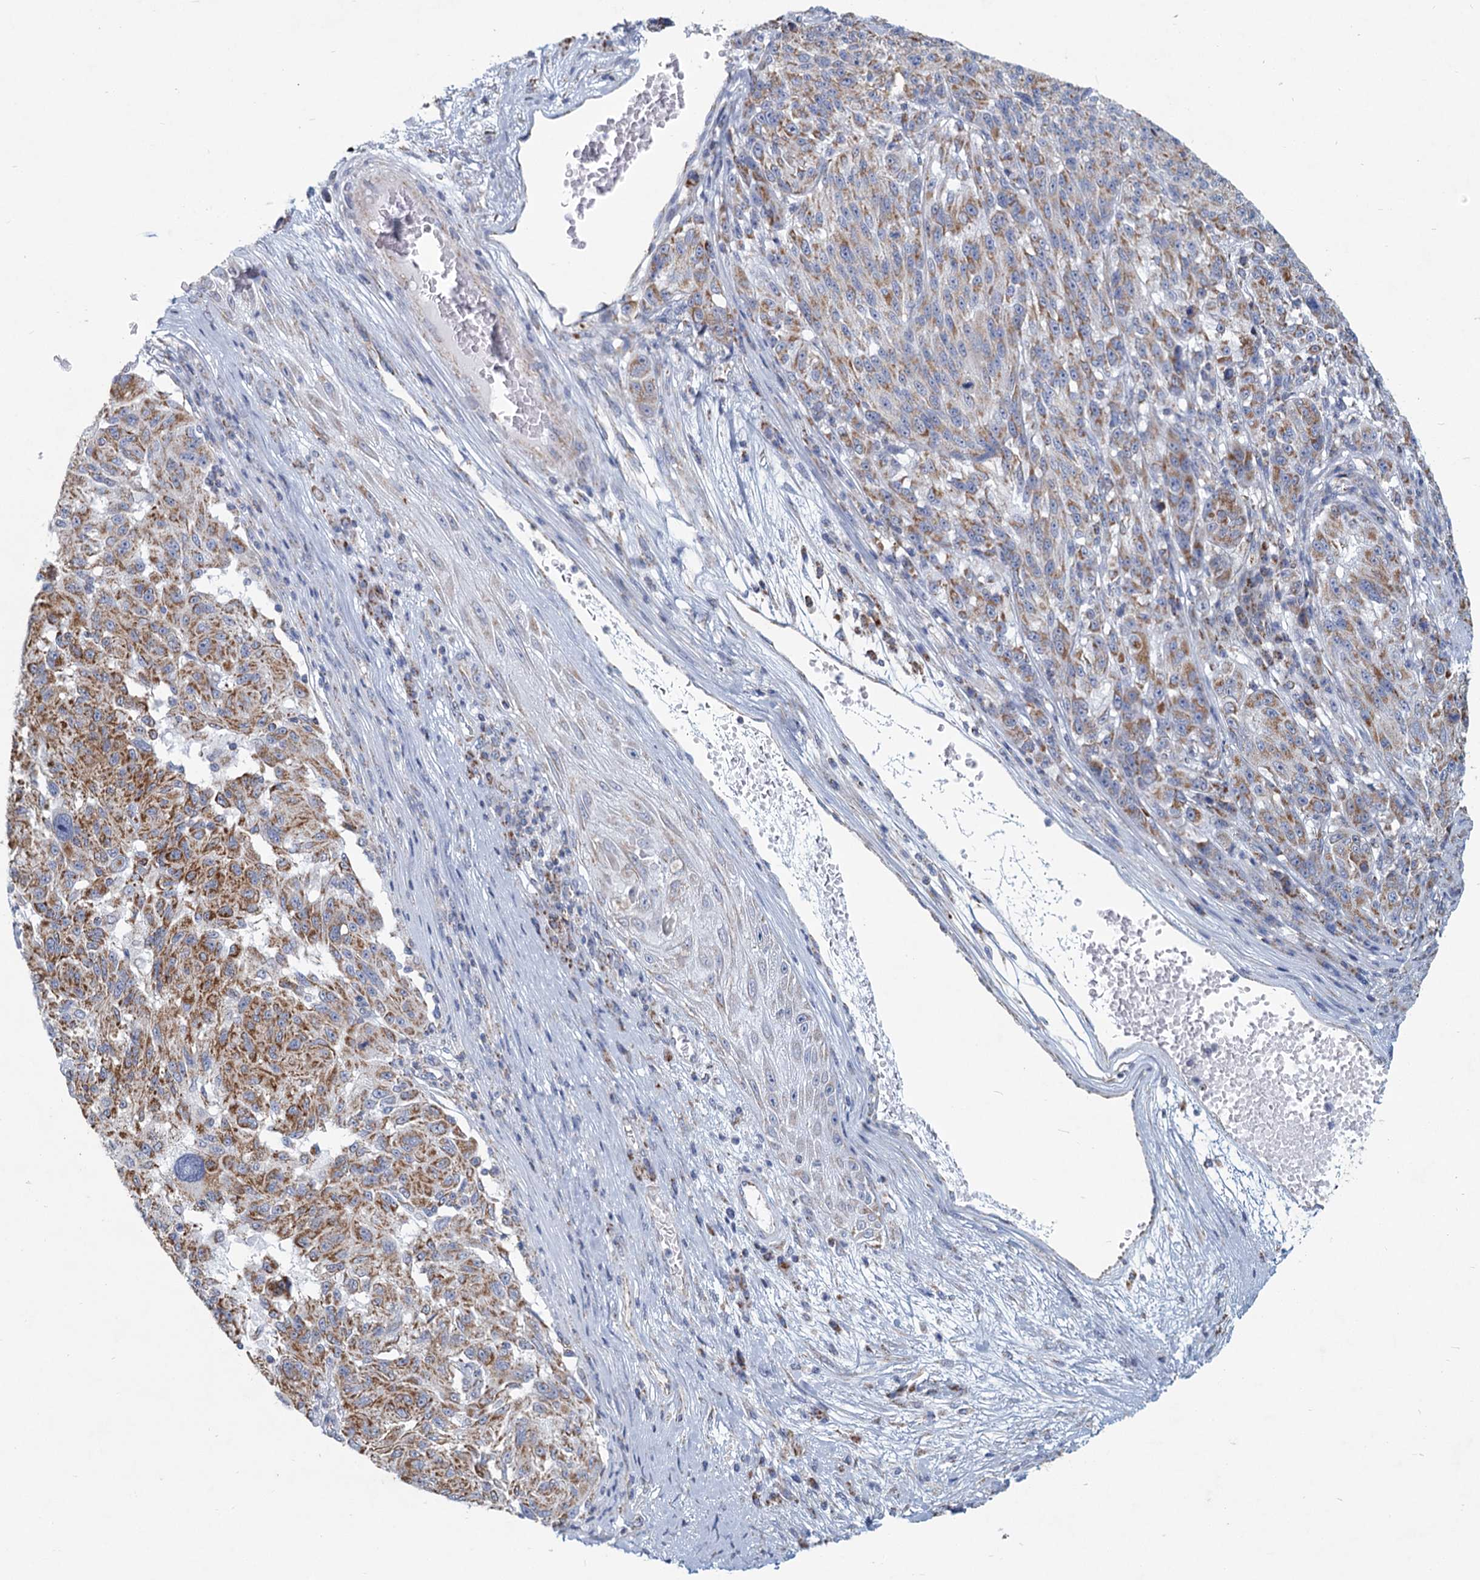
{"staining": {"intensity": "moderate", "quantity": ">75%", "location": "cytoplasmic/membranous"}, "tissue": "melanoma", "cell_type": "Tumor cells", "image_type": "cancer", "snomed": [{"axis": "morphology", "description": "Malignant melanoma, NOS"}, {"axis": "topography", "description": "Skin"}], "caption": "This histopathology image shows melanoma stained with immunohistochemistry to label a protein in brown. The cytoplasmic/membranous of tumor cells show moderate positivity for the protein. Nuclei are counter-stained blue.", "gene": "NDUFC2", "patient": {"sex": "male", "age": 53}}